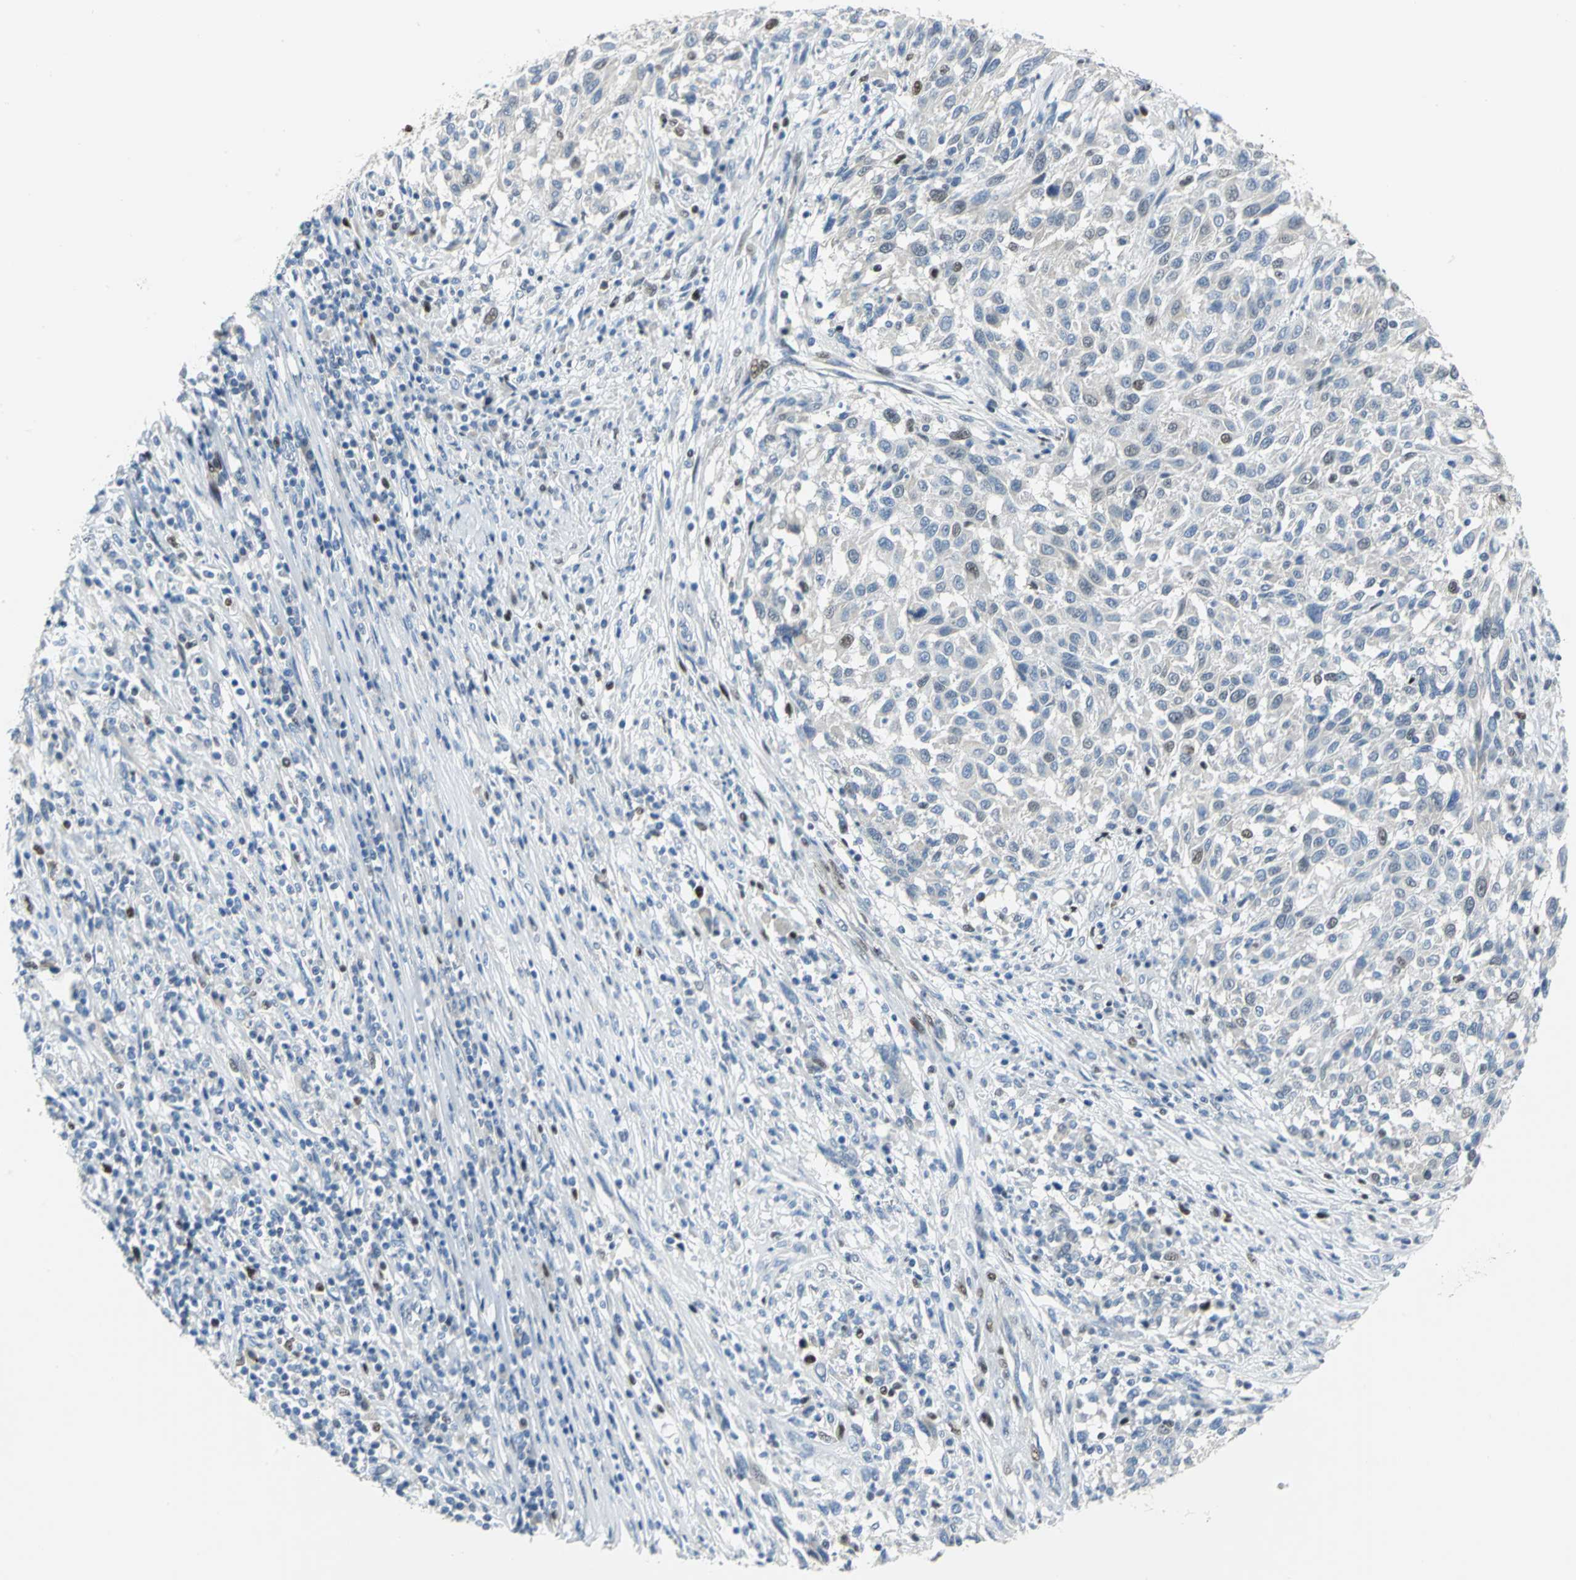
{"staining": {"intensity": "strong", "quantity": "<25%", "location": "nuclear"}, "tissue": "melanoma", "cell_type": "Tumor cells", "image_type": "cancer", "snomed": [{"axis": "morphology", "description": "Malignant melanoma, Metastatic site"}, {"axis": "topography", "description": "Lymph node"}], "caption": "An image showing strong nuclear positivity in about <25% of tumor cells in malignant melanoma (metastatic site), as visualized by brown immunohistochemical staining.", "gene": "MCM4", "patient": {"sex": "male", "age": 61}}